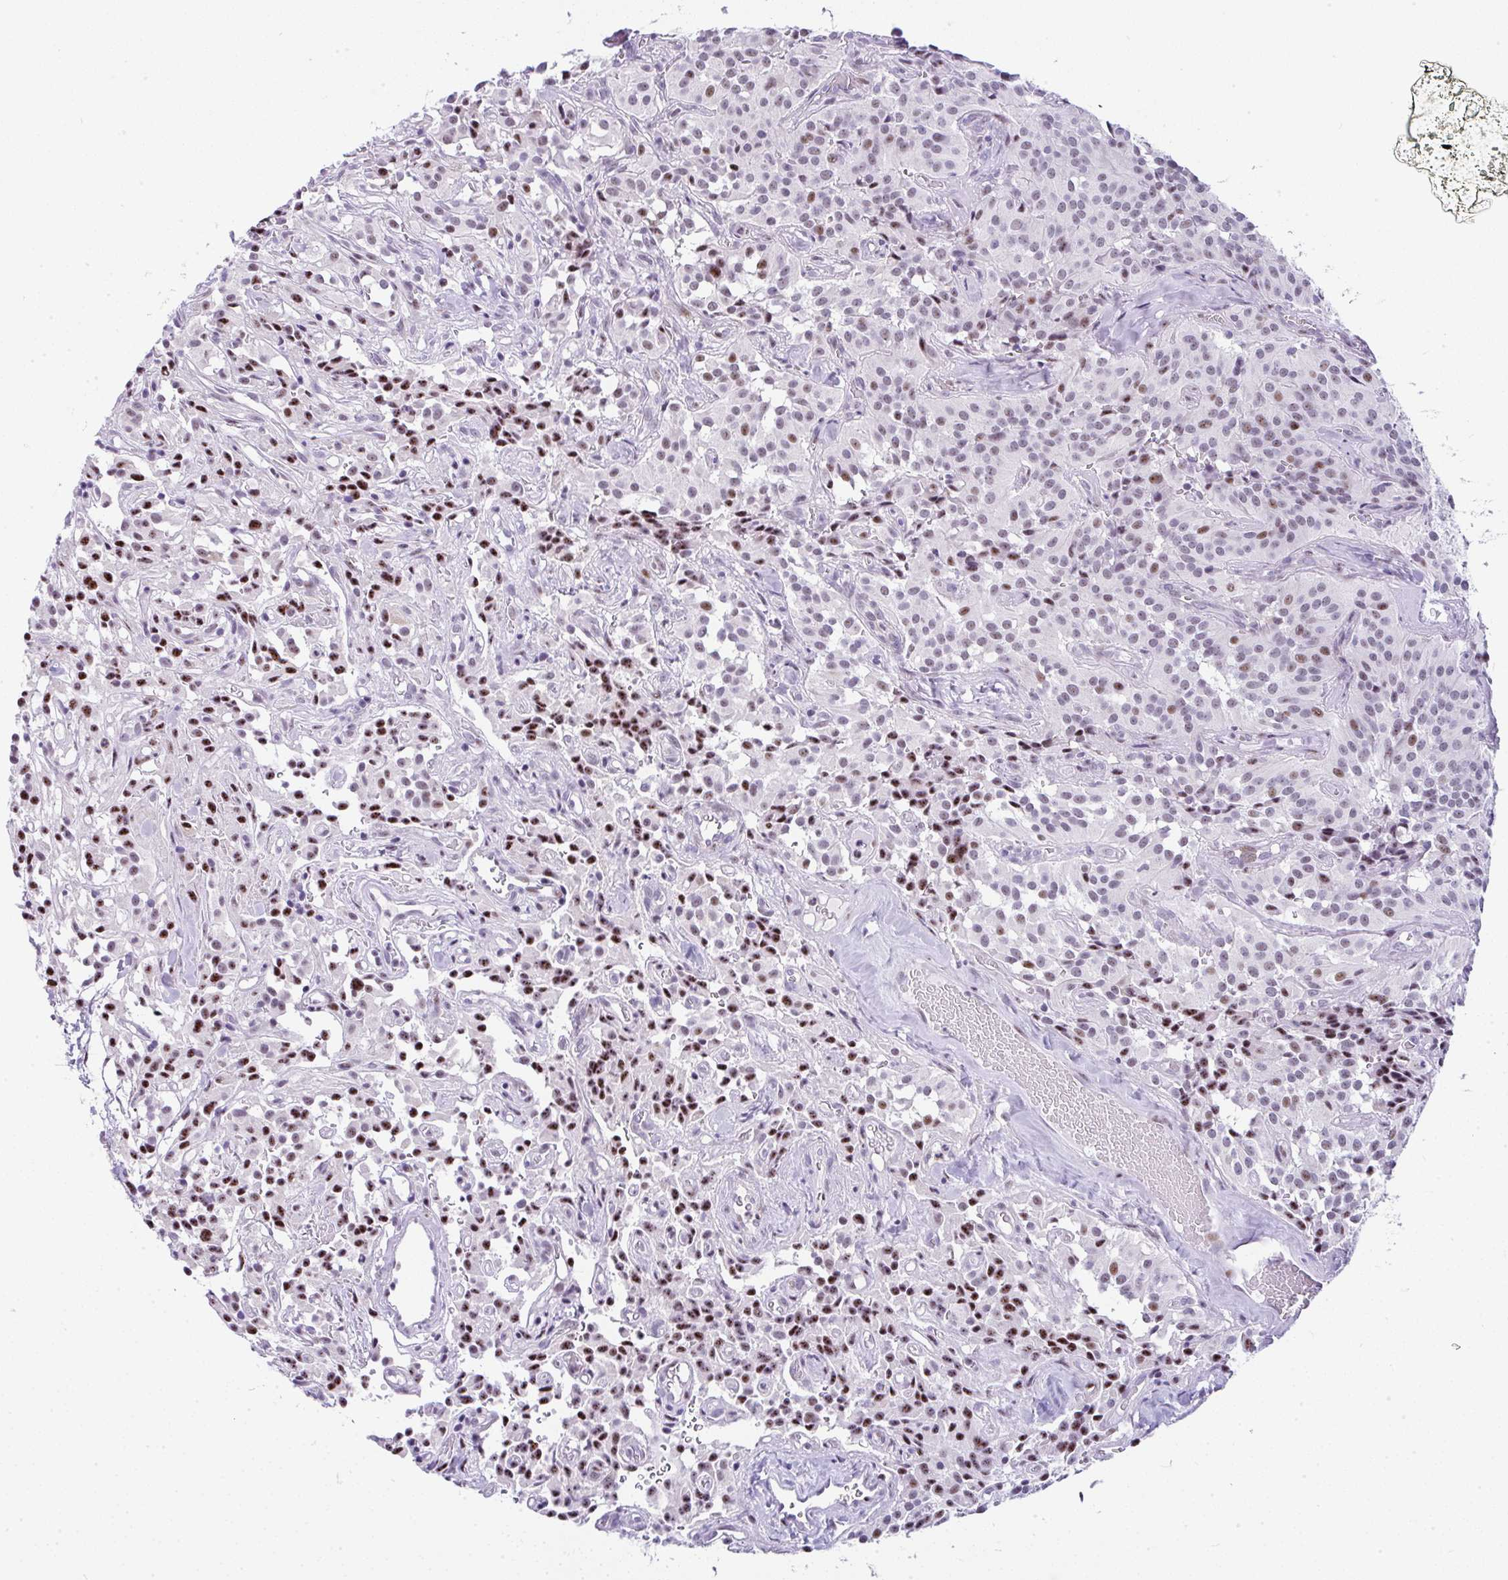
{"staining": {"intensity": "moderate", "quantity": "25%-75%", "location": "nuclear"}, "tissue": "glioma", "cell_type": "Tumor cells", "image_type": "cancer", "snomed": [{"axis": "morphology", "description": "Glioma, malignant, Low grade"}, {"axis": "topography", "description": "Brain"}], "caption": "A histopathology image showing moderate nuclear staining in about 25%-75% of tumor cells in low-grade glioma (malignant), as visualized by brown immunohistochemical staining.", "gene": "NR1D2", "patient": {"sex": "male", "age": 42}}